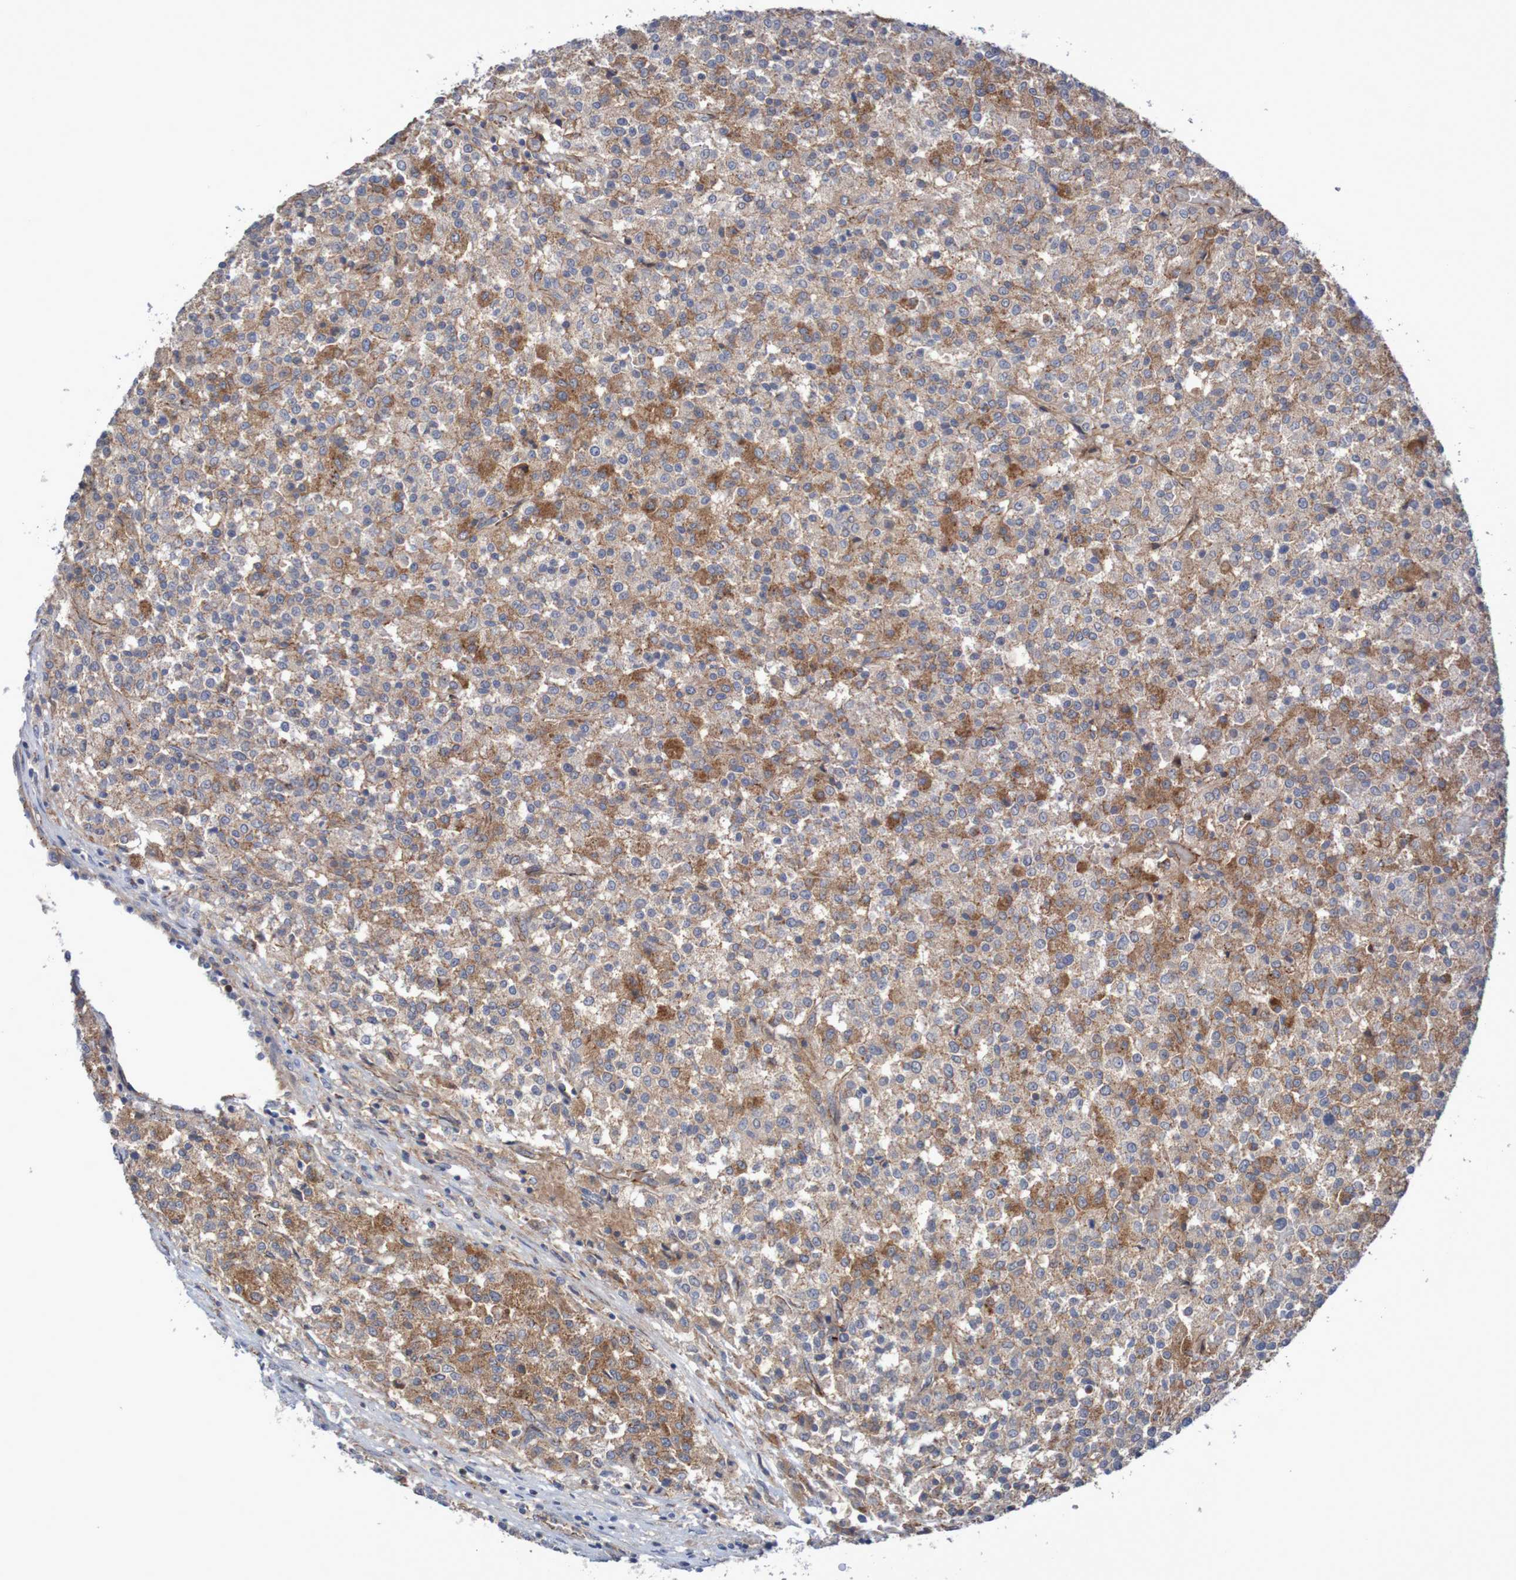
{"staining": {"intensity": "moderate", "quantity": ">75%", "location": "cytoplasmic/membranous"}, "tissue": "testis cancer", "cell_type": "Tumor cells", "image_type": "cancer", "snomed": [{"axis": "morphology", "description": "Seminoma, NOS"}, {"axis": "topography", "description": "Testis"}], "caption": "Immunohistochemical staining of testis cancer (seminoma) reveals medium levels of moderate cytoplasmic/membranous expression in approximately >75% of tumor cells. The protein of interest is stained brown, and the nuclei are stained in blue (DAB (3,3'-diaminobenzidine) IHC with brightfield microscopy, high magnification).", "gene": "NECTIN2", "patient": {"sex": "male", "age": 59}}